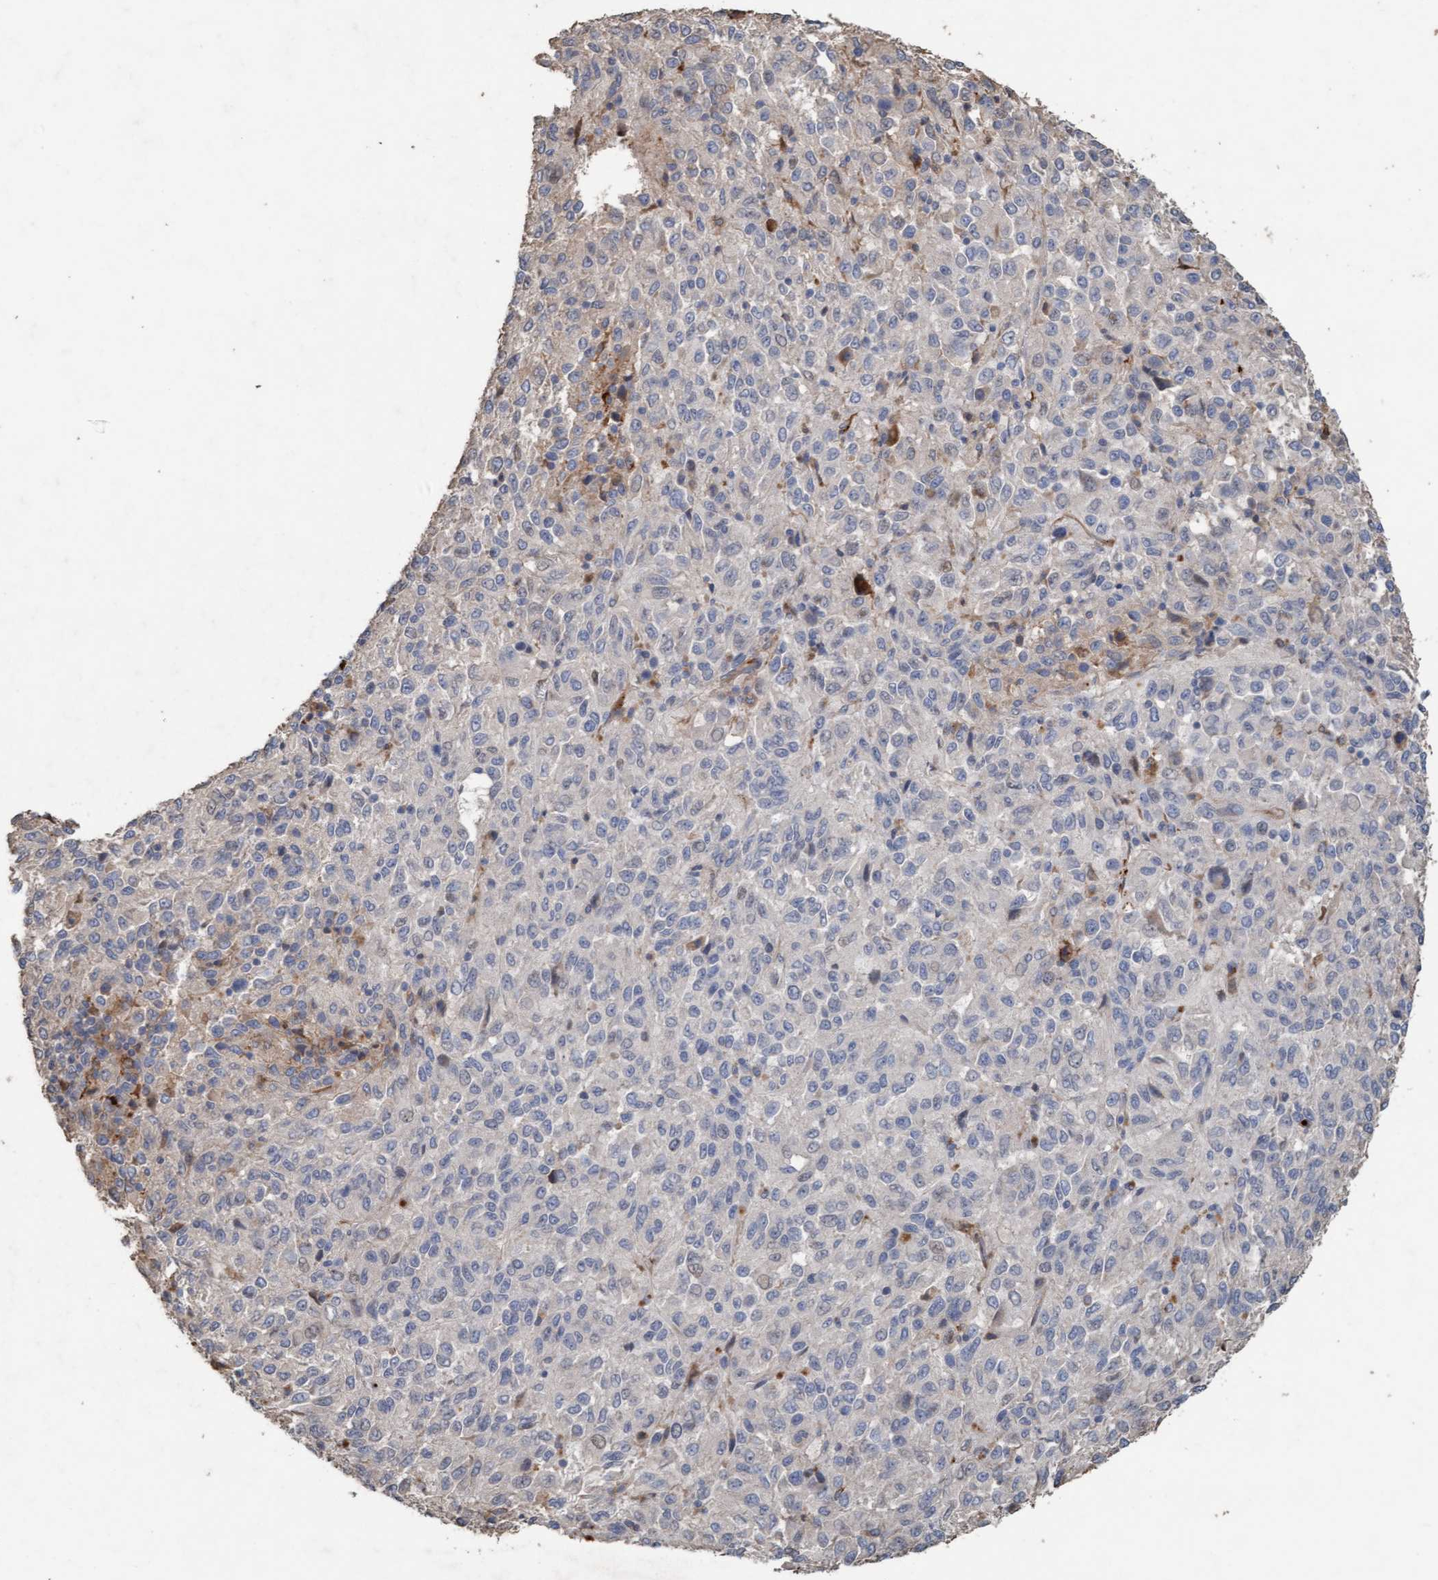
{"staining": {"intensity": "negative", "quantity": "none", "location": "none"}, "tissue": "melanoma", "cell_type": "Tumor cells", "image_type": "cancer", "snomed": [{"axis": "morphology", "description": "Malignant melanoma, Metastatic site"}, {"axis": "topography", "description": "Lung"}], "caption": "High magnification brightfield microscopy of malignant melanoma (metastatic site) stained with DAB (3,3'-diaminobenzidine) (brown) and counterstained with hematoxylin (blue): tumor cells show no significant expression. Brightfield microscopy of IHC stained with DAB (brown) and hematoxylin (blue), captured at high magnification.", "gene": "LONRF1", "patient": {"sex": "male", "age": 64}}